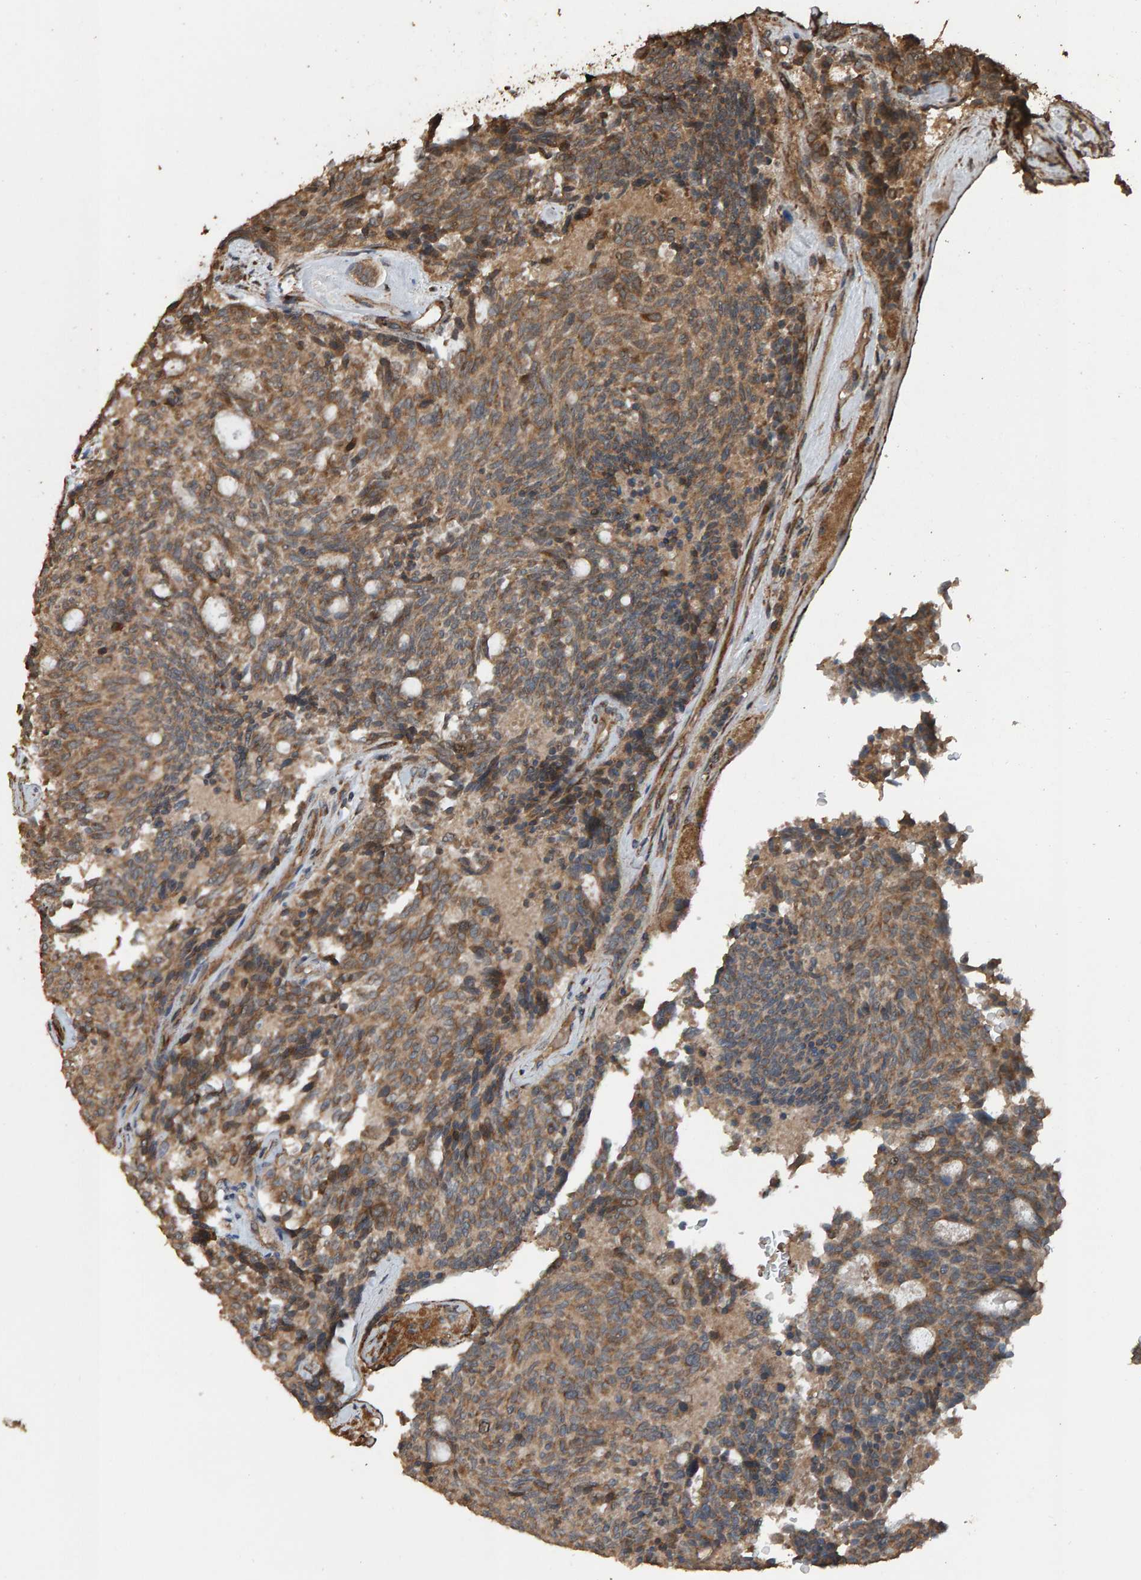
{"staining": {"intensity": "moderate", "quantity": ">75%", "location": "cytoplasmic/membranous"}, "tissue": "carcinoid", "cell_type": "Tumor cells", "image_type": "cancer", "snomed": [{"axis": "morphology", "description": "Carcinoid, malignant, NOS"}, {"axis": "topography", "description": "Pancreas"}], "caption": "Immunohistochemistry of malignant carcinoid reveals medium levels of moderate cytoplasmic/membranous staining in approximately >75% of tumor cells.", "gene": "DUS1L", "patient": {"sex": "female", "age": 54}}